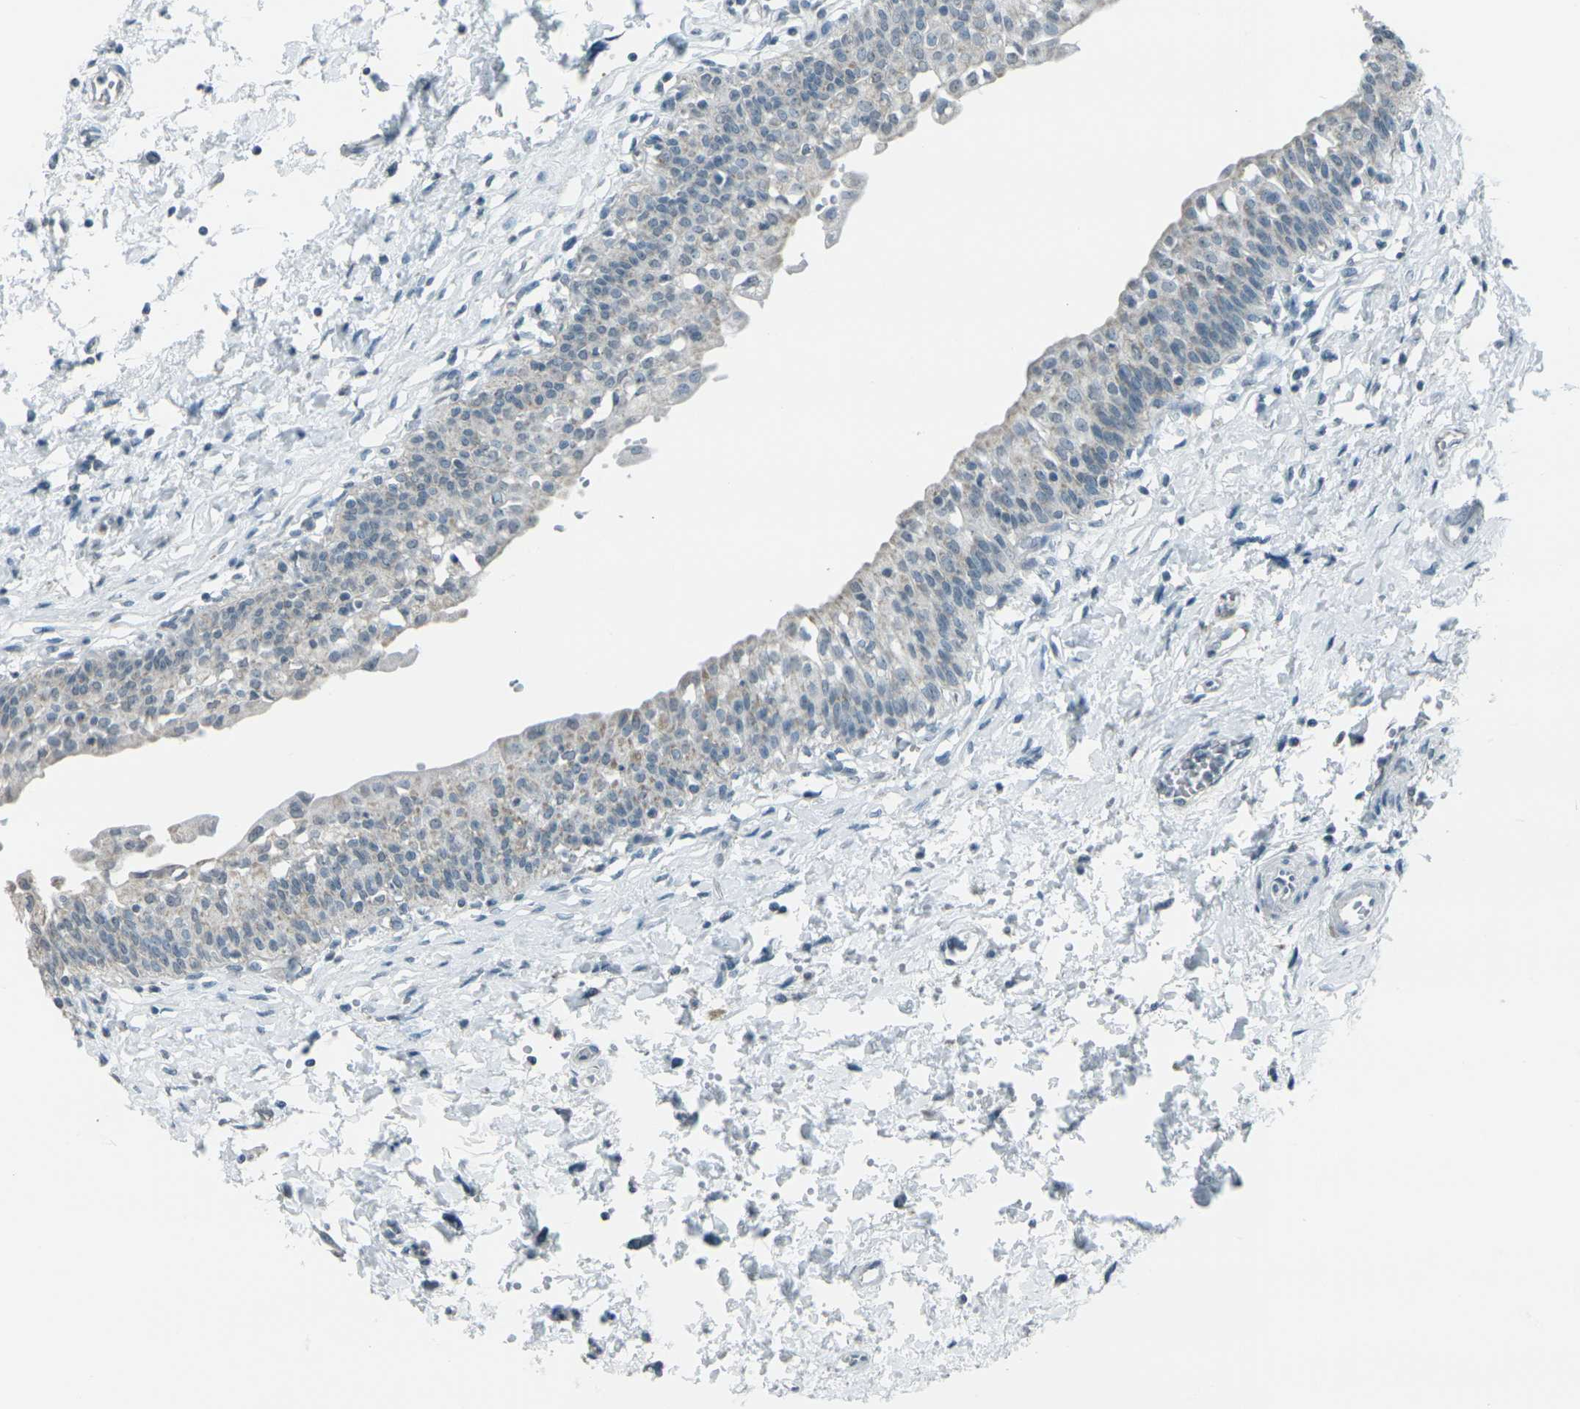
{"staining": {"intensity": "weak", "quantity": "25%-75%", "location": "cytoplasmic/membranous"}, "tissue": "urinary bladder", "cell_type": "Urothelial cells", "image_type": "normal", "snomed": [{"axis": "morphology", "description": "Normal tissue, NOS"}, {"axis": "topography", "description": "Urinary bladder"}], "caption": "High-power microscopy captured an immunohistochemistry (IHC) micrograph of unremarkable urinary bladder, revealing weak cytoplasmic/membranous expression in about 25%-75% of urothelial cells. Nuclei are stained in blue.", "gene": "H2BC1", "patient": {"sex": "male", "age": 55}}